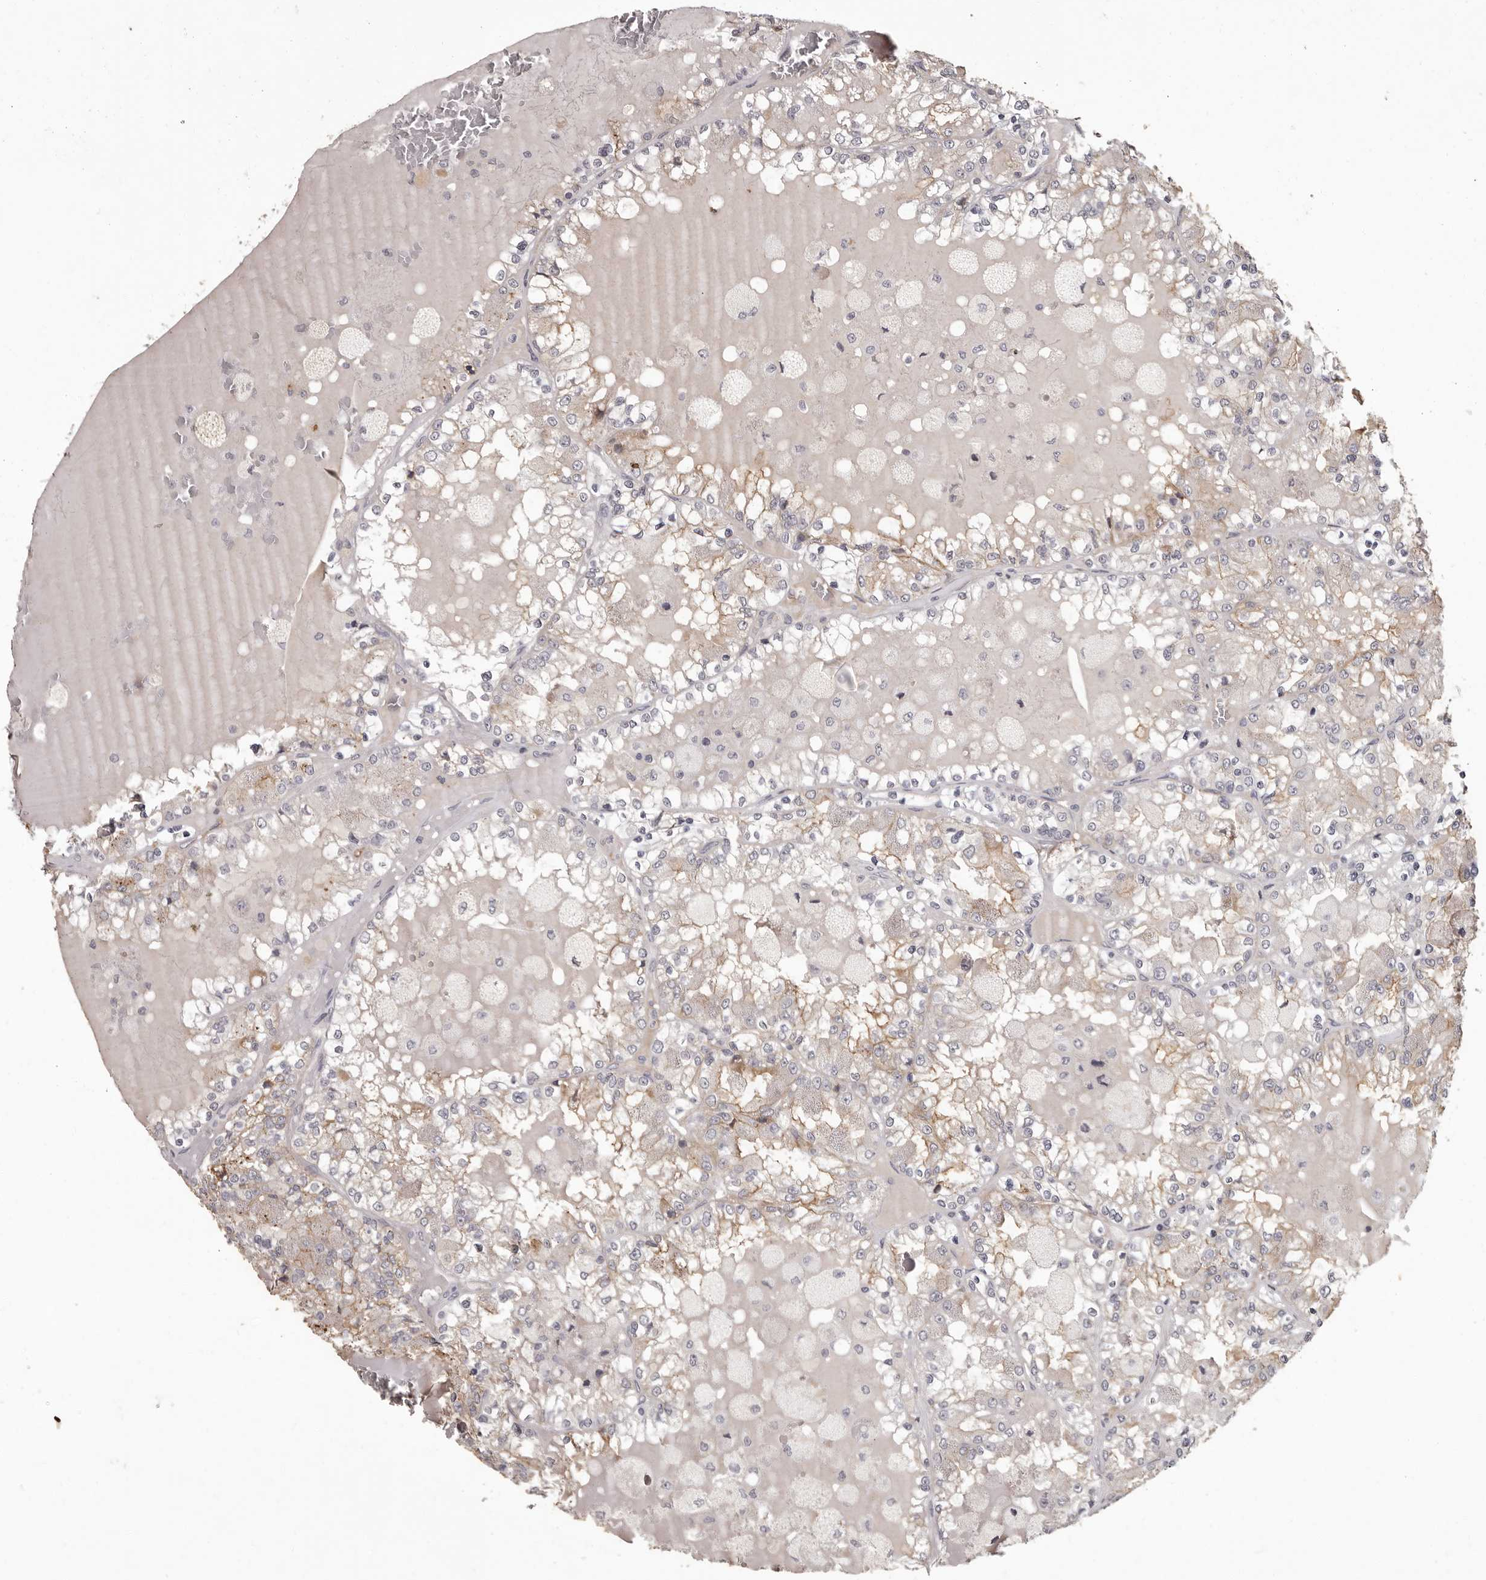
{"staining": {"intensity": "weak", "quantity": "25%-75%", "location": "cytoplasmic/membranous"}, "tissue": "renal cancer", "cell_type": "Tumor cells", "image_type": "cancer", "snomed": [{"axis": "morphology", "description": "Adenocarcinoma, NOS"}, {"axis": "topography", "description": "Kidney"}], "caption": "Immunohistochemical staining of human renal cancer exhibits low levels of weak cytoplasmic/membranous protein expression in about 25%-75% of tumor cells.", "gene": "GPR78", "patient": {"sex": "female", "age": 56}}